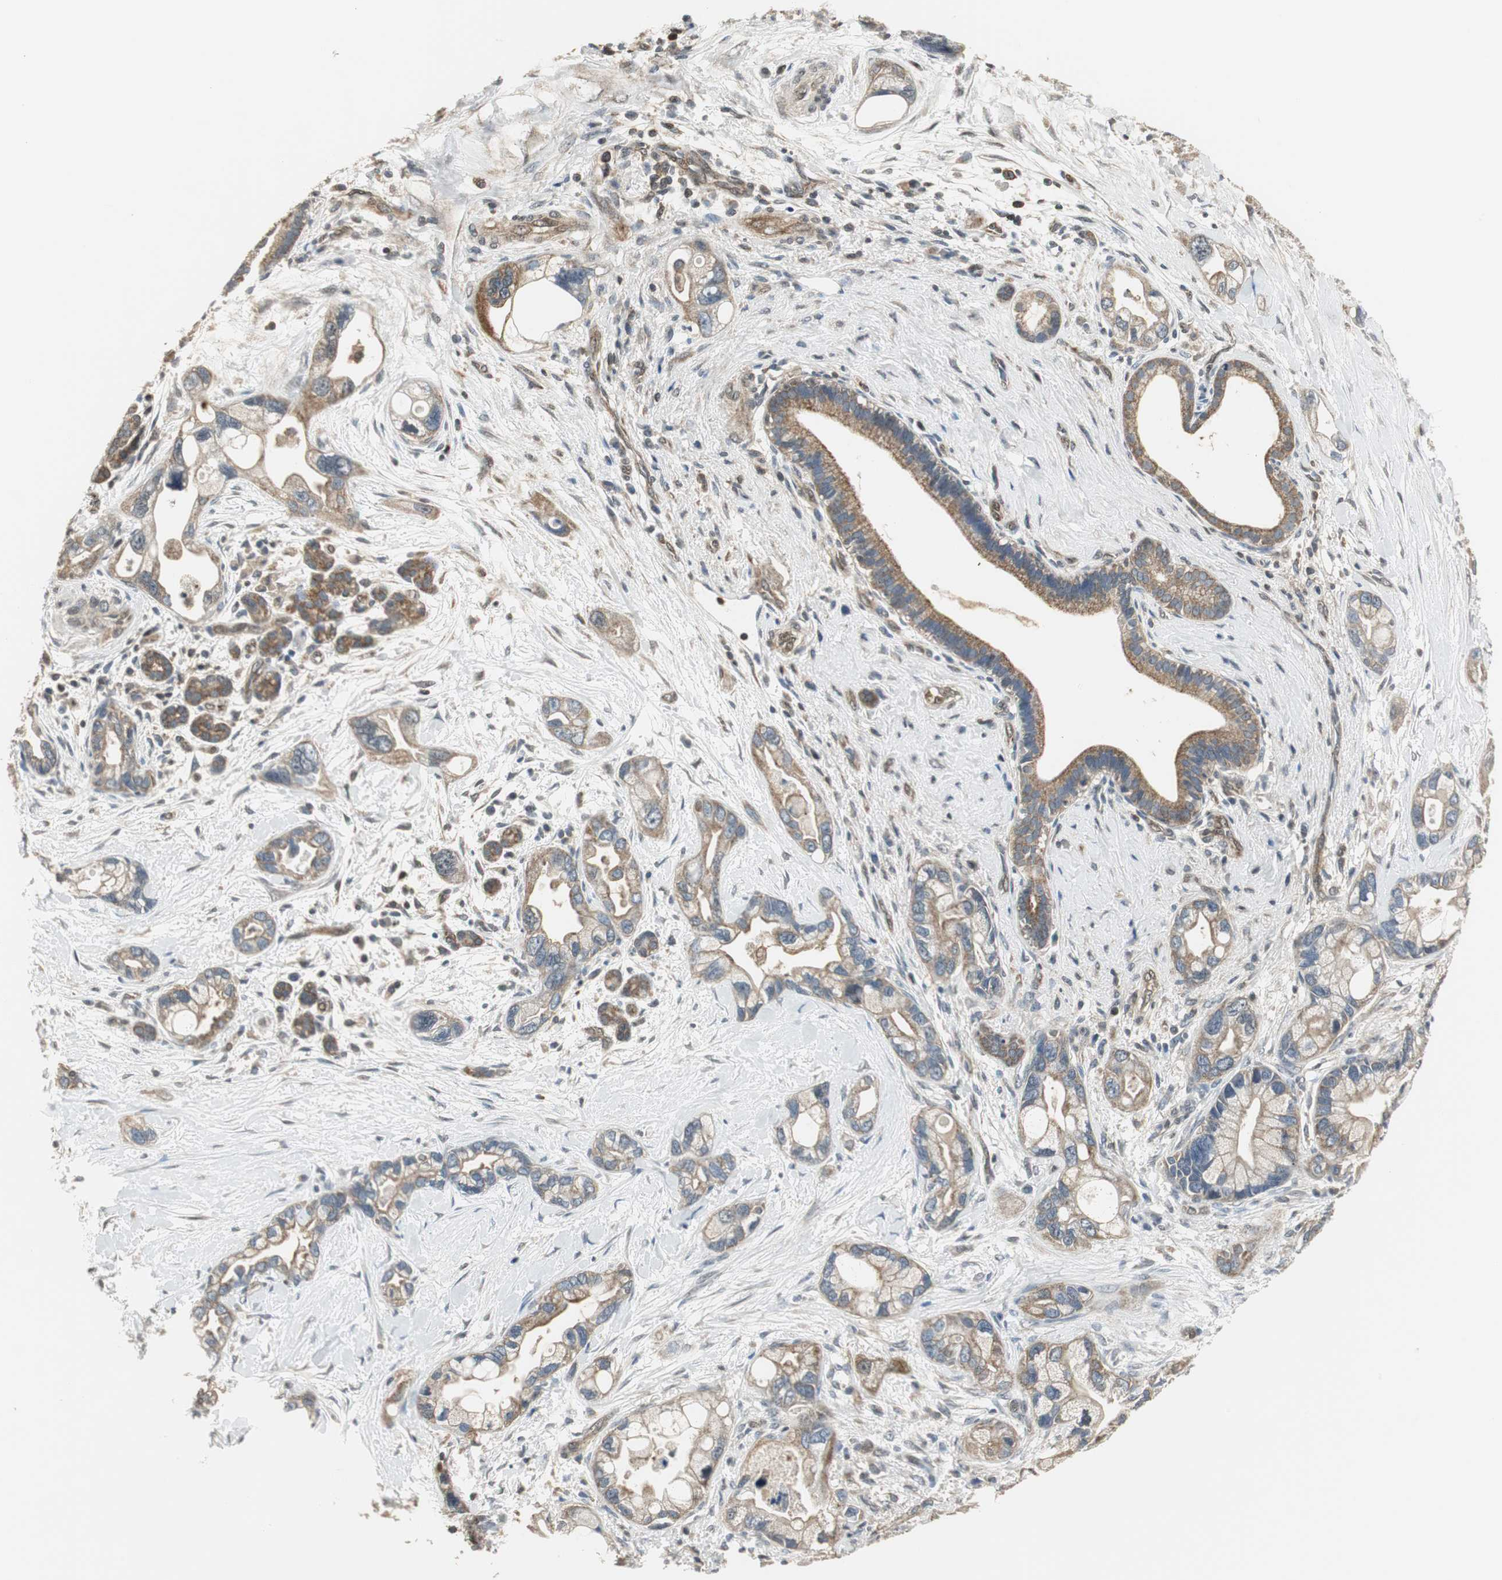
{"staining": {"intensity": "weak", "quantity": ">75%", "location": "cytoplasmic/membranous"}, "tissue": "pancreatic cancer", "cell_type": "Tumor cells", "image_type": "cancer", "snomed": [{"axis": "morphology", "description": "Adenocarcinoma, NOS"}, {"axis": "topography", "description": "Pancreas"}], "caption": "Weak cytoplasmic/membranous expression is present in about >75% of tumor cells in pancreatic cancer (adenocarcinoma).", "gene": "CCT5", "patient": {"sex": "female", "age": 77}}